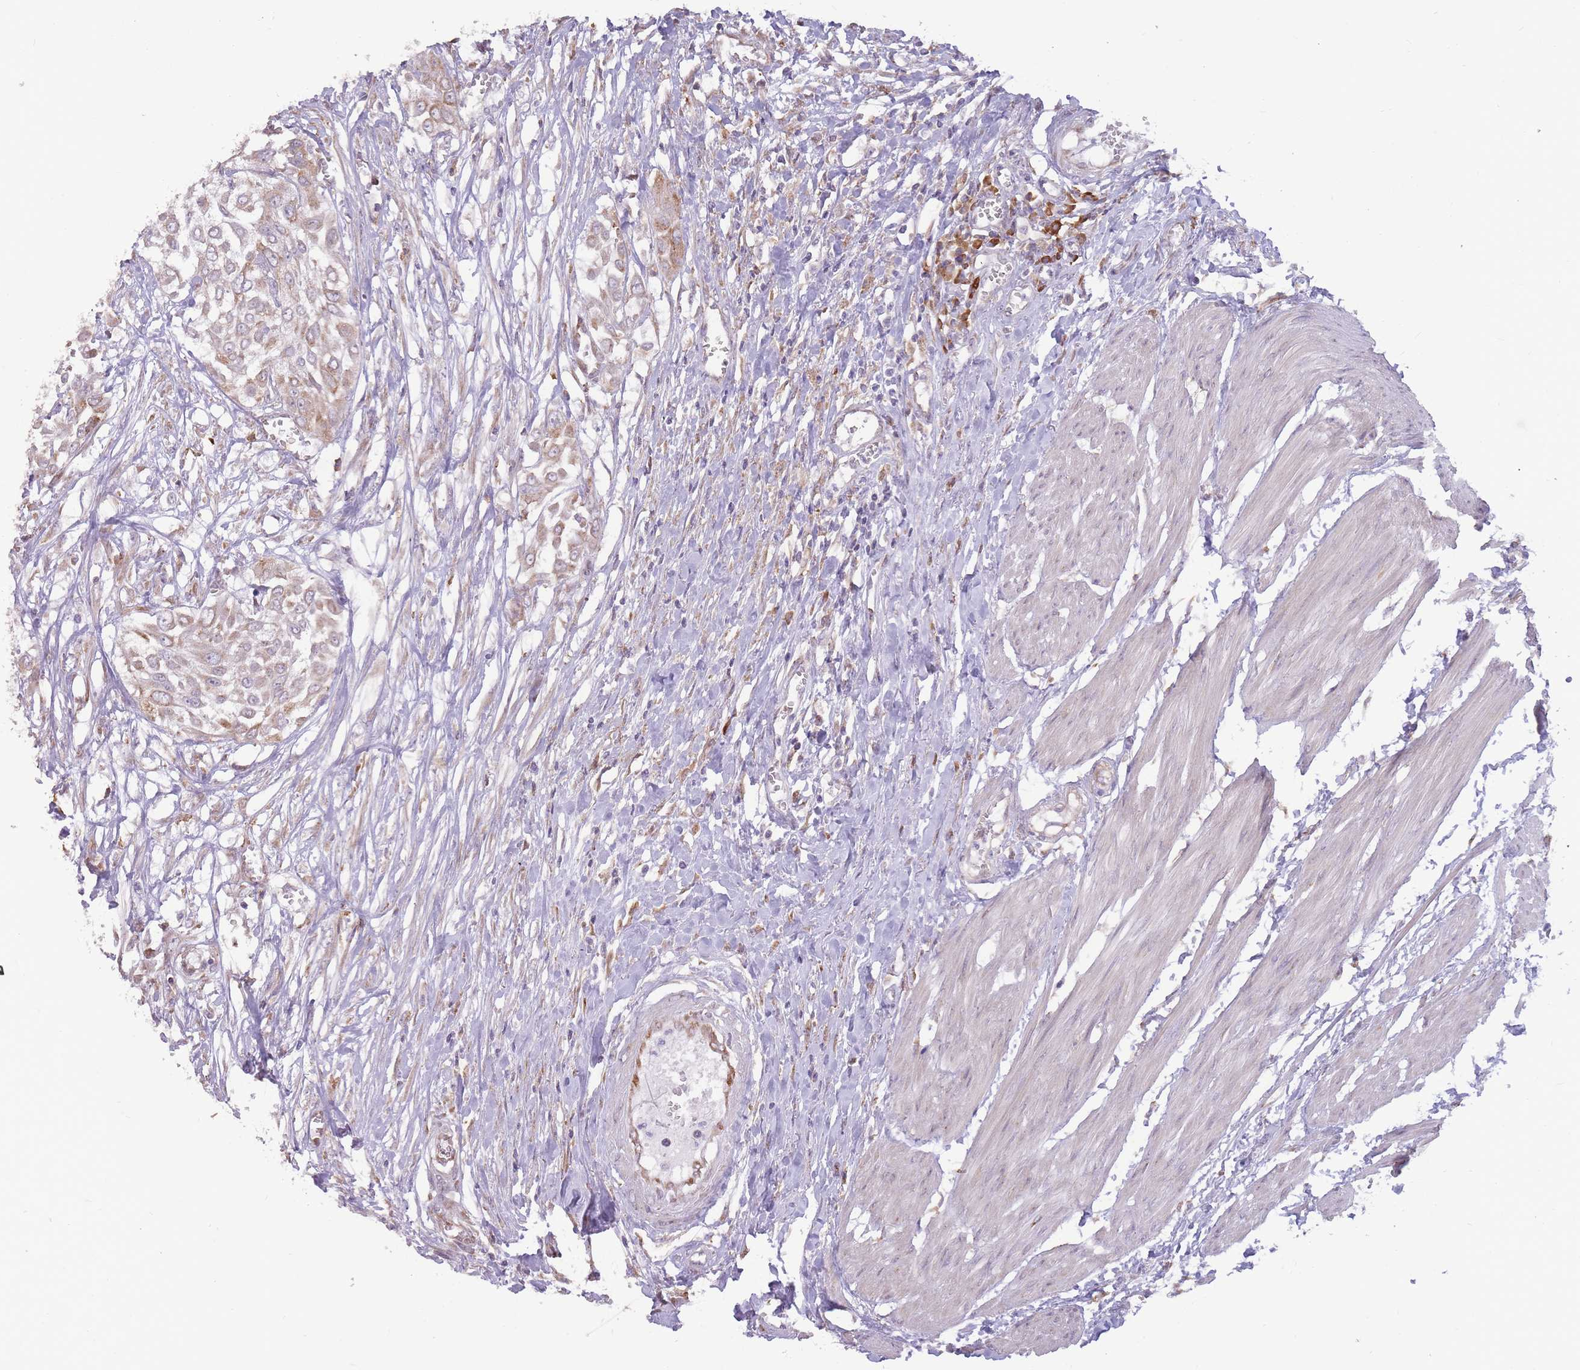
{"staining": {"intensity": "weak", "quantity": ">75%", "location": "cytoplasmic/membranous"}, "tissue": "urothelial cancer", "cell_type": "Tumor cells", "image_type": "cancer", "snomed": [{"axis": "morphology", "description": "Urothelial carcinoma, High grade"}, {"axis": "topography", "description": "Urinary bladder"}], "caption": "The immunohistochemical stain labels weak cytoplasmic/membranous expression in tumor cells of urothelial cancer tissue.", "gene": "TRAPPC5", "patient": {"sex": "male", "age": 57}}